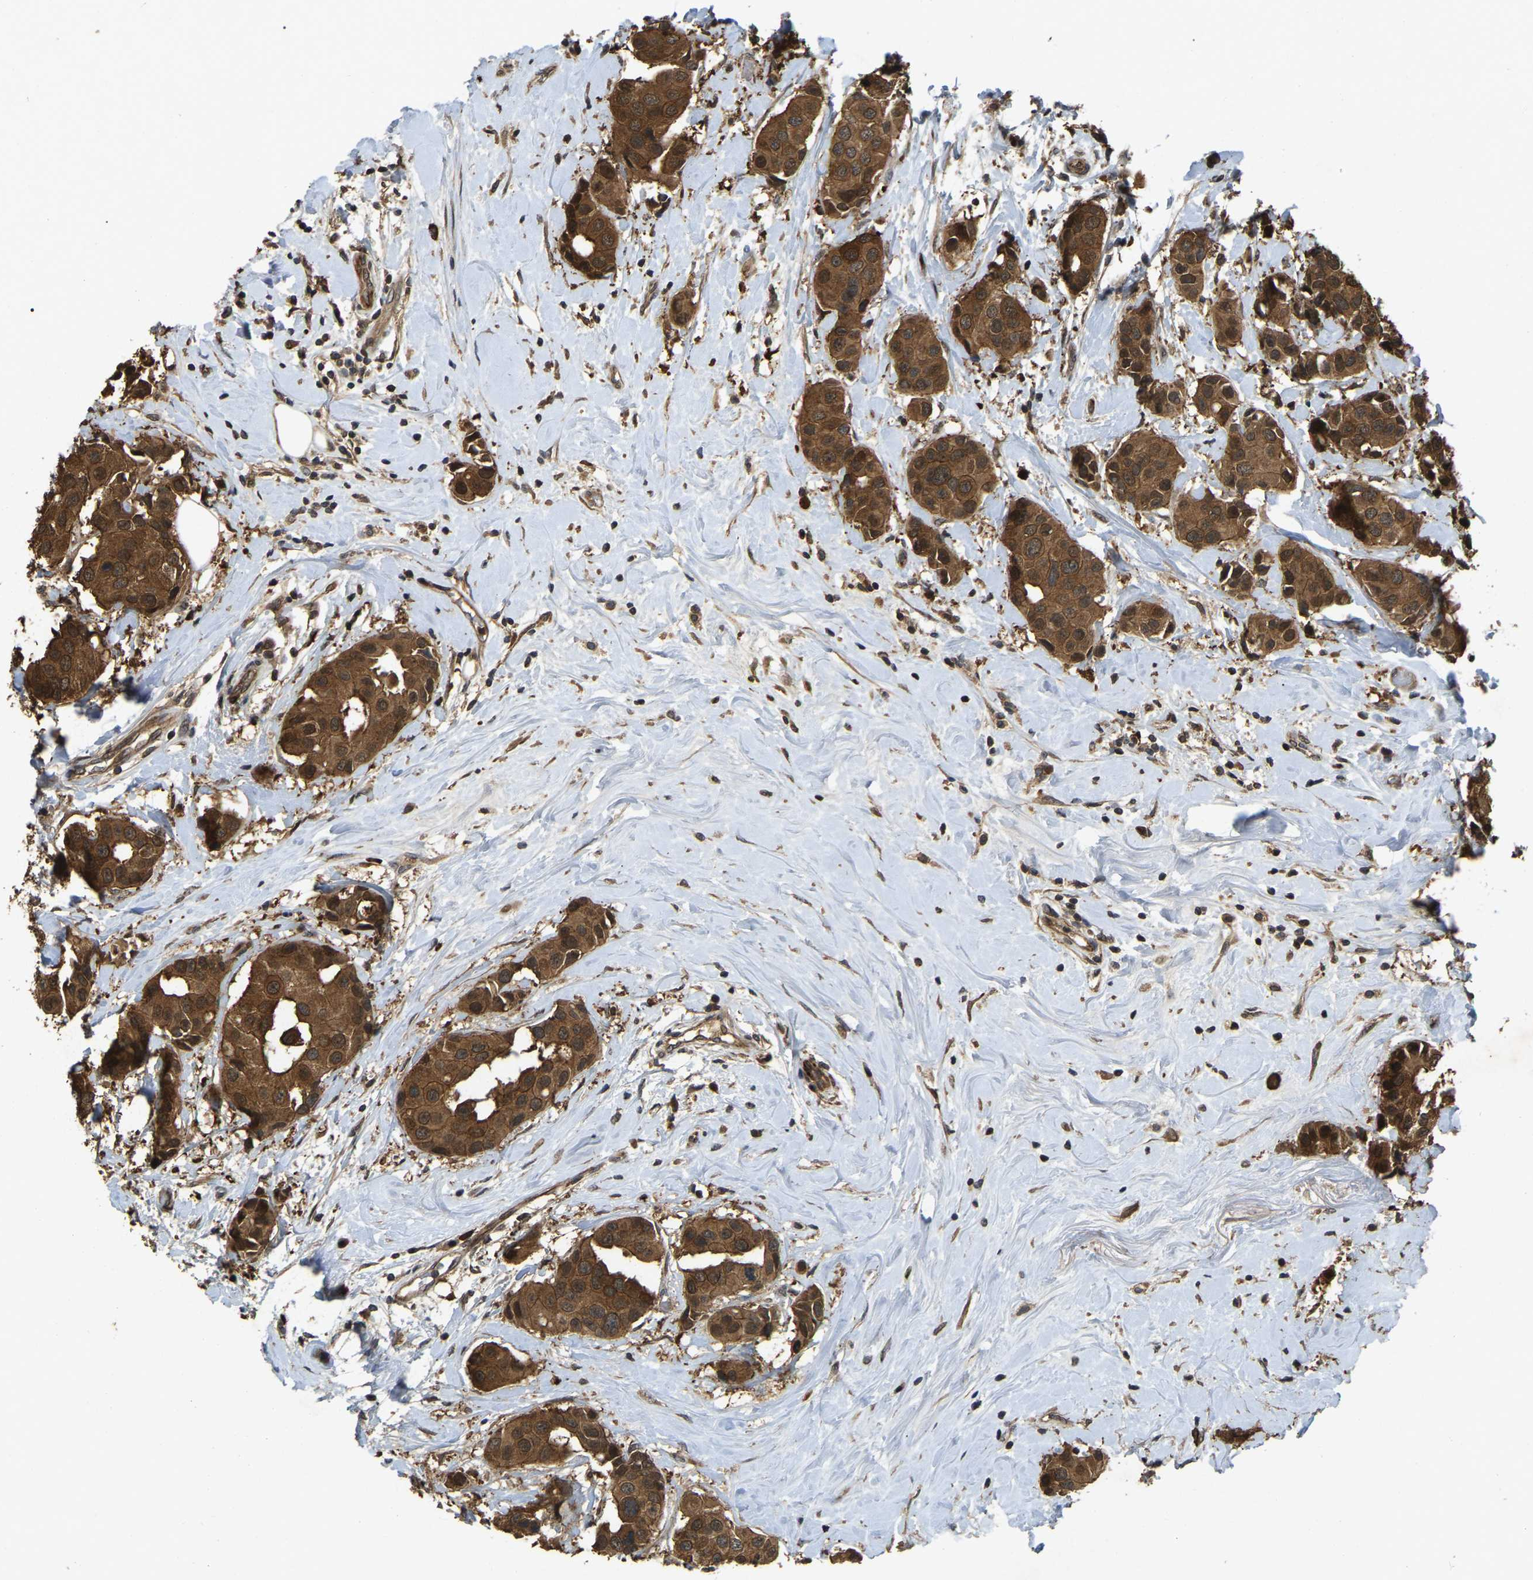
{"staining": {"intensity": "strong", "quantity": ">75%", "location": "cytoplasmic/membranous,nuclear"}, "tissue": "breast cancer", "cell_type": "Tumor cells", "image_type": "cancer", "snomed": [{"axis": "morphology", "description": "Normal tissue, NOS"}, {"axis": "morphology", "description": "Duct carcinoma"}, {"axis": "topography", "description": "Breast"}], "caption": "This is a photomicrograph of IHC staining of breast cancer (invasive ductal carcinoma), which shows strong positivity in the cytoplasmic/membranous and nuclear of tumor cells.", "gene": "KIAA1549", "patient": {"sex": "female", "age": 39}}